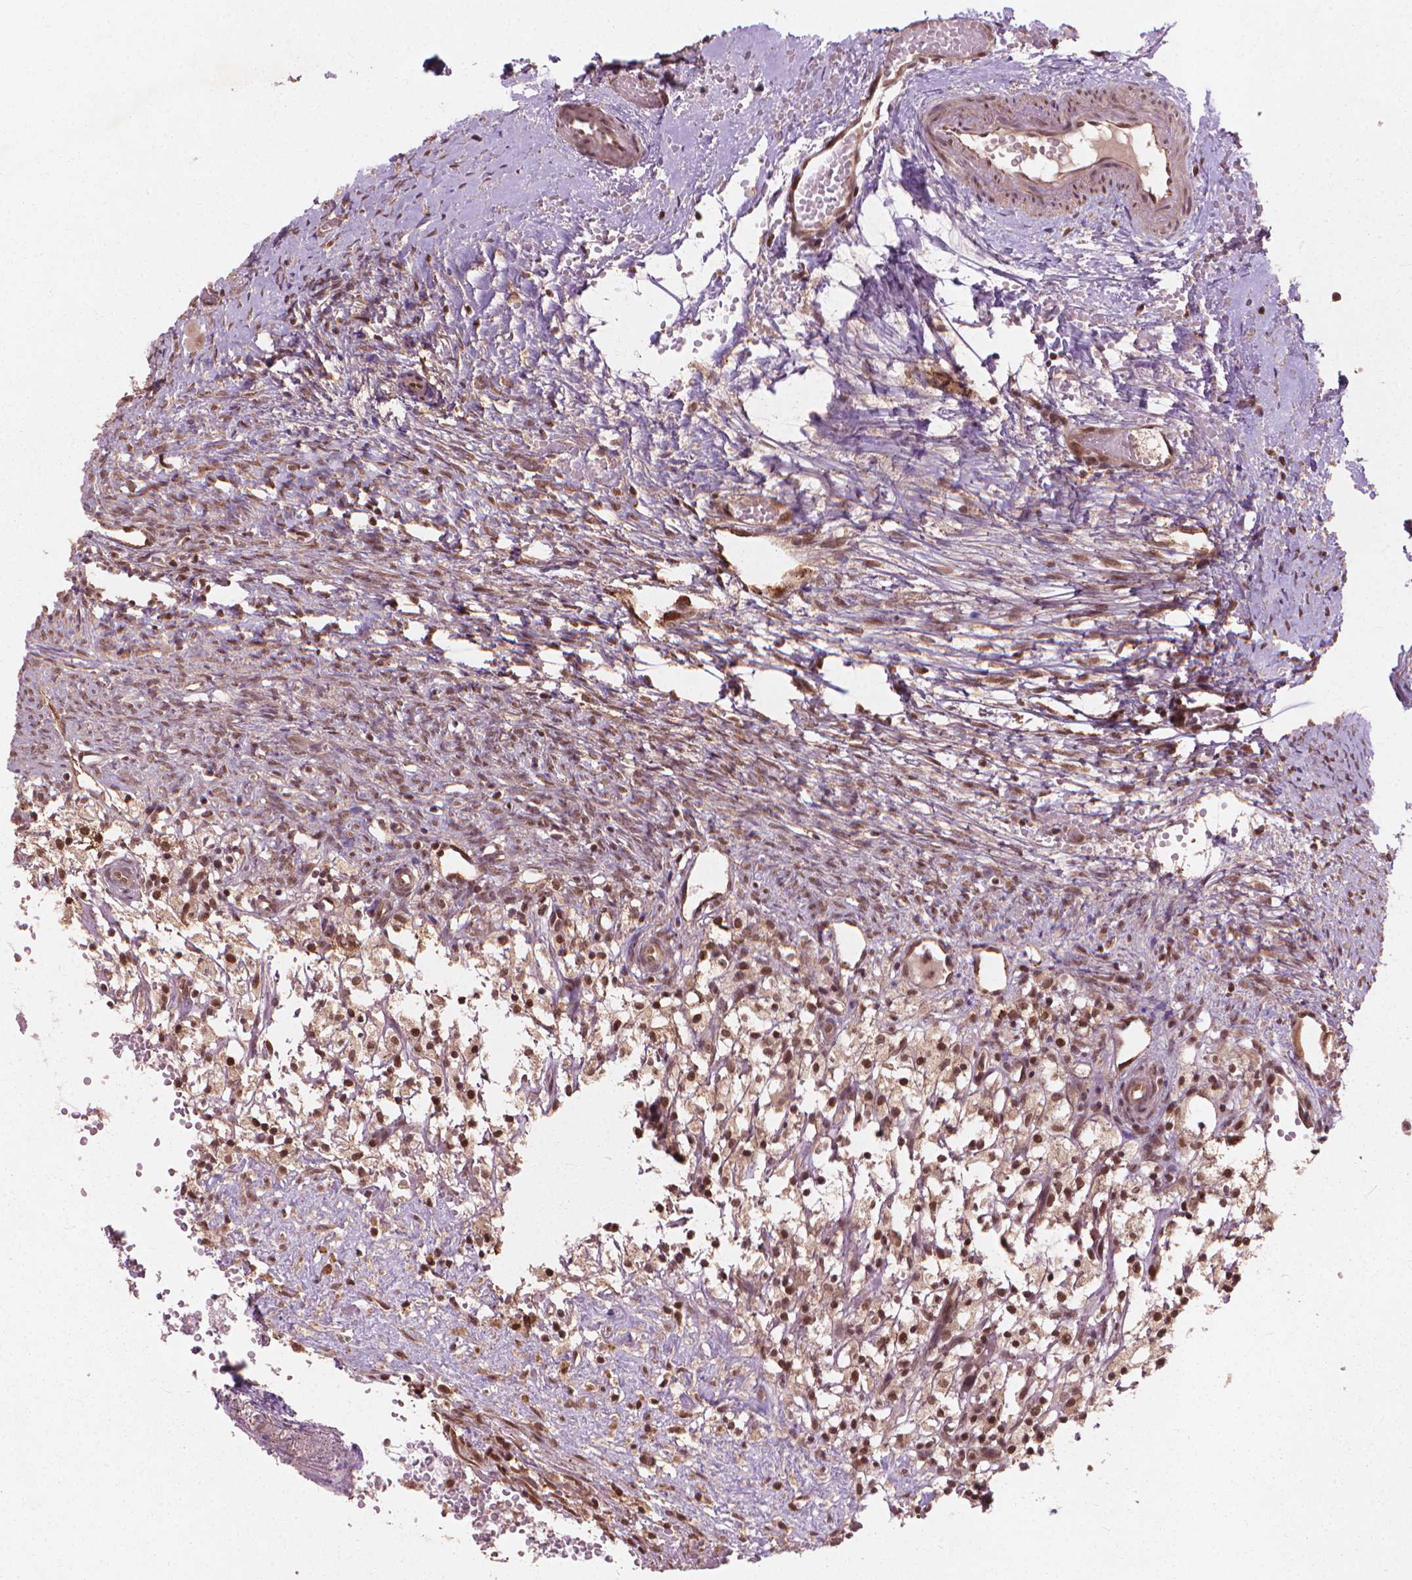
{"staining": {"intensity": "moderate", "quantity": ">75%", "location": "cytoplasmic/membranous,nuclear"}, "tissue": "ovary", "cell_type": "Follicle cells", "image_type": "normal", "snomed": [{"axis": "morphology", "description": "Normal tissue, NOS"}, {"axis": "topography", "description": "Ovary"}], "caption": "Immunohistochemical staining of normal ovary shows >75% levels of moderate cytoplasmic/membranous,nuclear protein expression in about >75% of follicle cells.", "gene": "SSU72", "patient": {"sex": "female", "age": 46}}